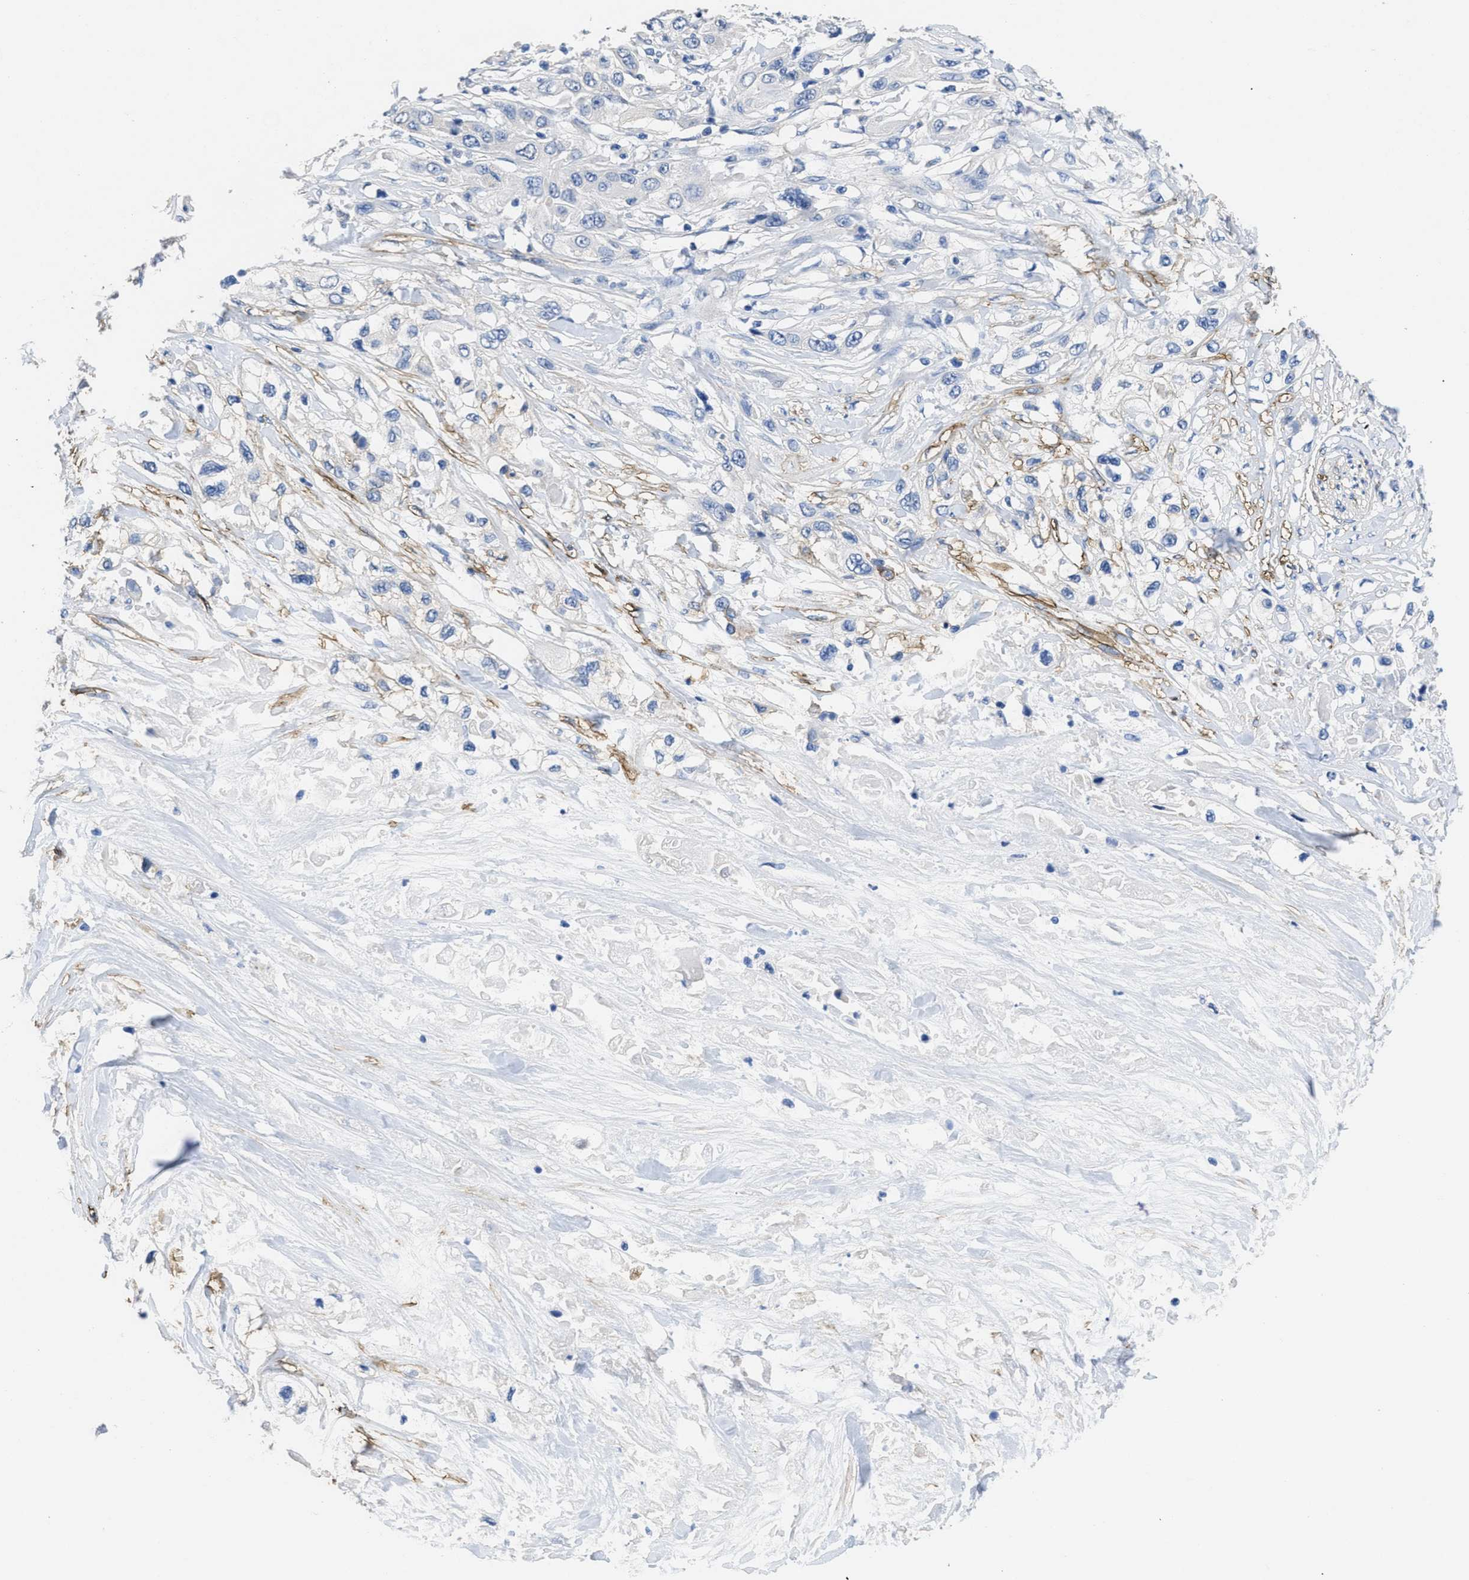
{"staining": {"intensity": "negative", "quantity": "none", "location": "none"}, "tissue": "pancreatic cancer", "cell_type": "Tumor cells", "image_type": "cancer", "snomed": [{"axis": "morphology", "description": "Adenocarcinoma, NOS"}, {"axis": "topography", "description": "Pancreas"}], "caption": "Pancreatic adenocarcinoma was stained to show a protein in brown. There is no significant expression in tumor cells. (Brightfield microscopy of DAB (3,3'-diaminobenzidine) IHC at high magnification).", "gene": "CA9", "patient": {"sex": "female", "age": 70}}